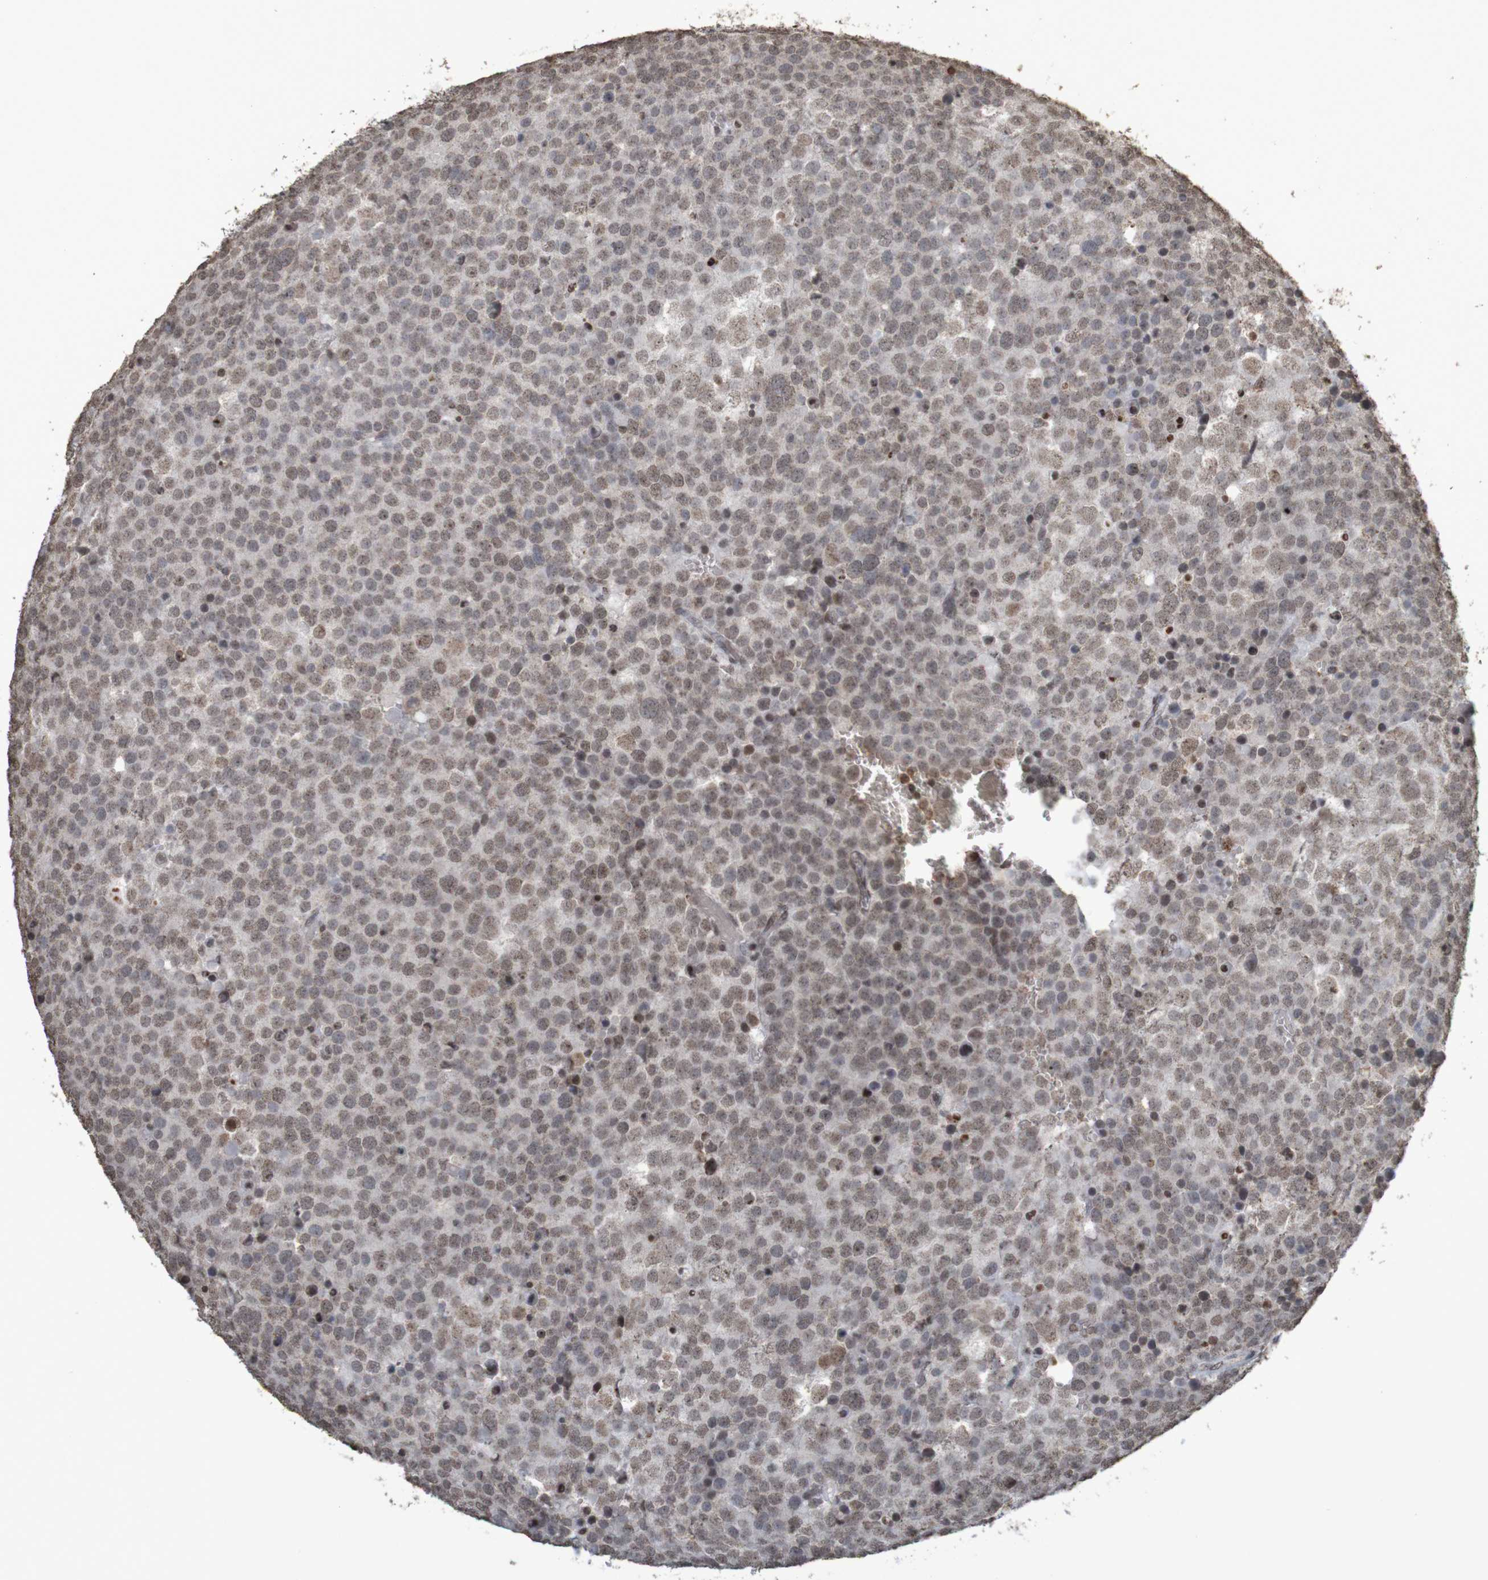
{"staining": {"intensity": "weak", "quantity": ">75%", "location": "nuclear"}, "tissue": "testis cancer", "cell_type": "Tumor cells", "image_type": "cancer", "snomed": [{"axis": "morphology", "description": "Seminoma, NOS"}, {"axis": "topography", "description": "Testis"}], "caption": "An image showing weak nuclear positivity in about >75% of tumor cells in testis seminoma, as visualized by brown immunohistochemical staining.", "gene": "GFI1", "patient": {"sex": "male", "age": 71}}